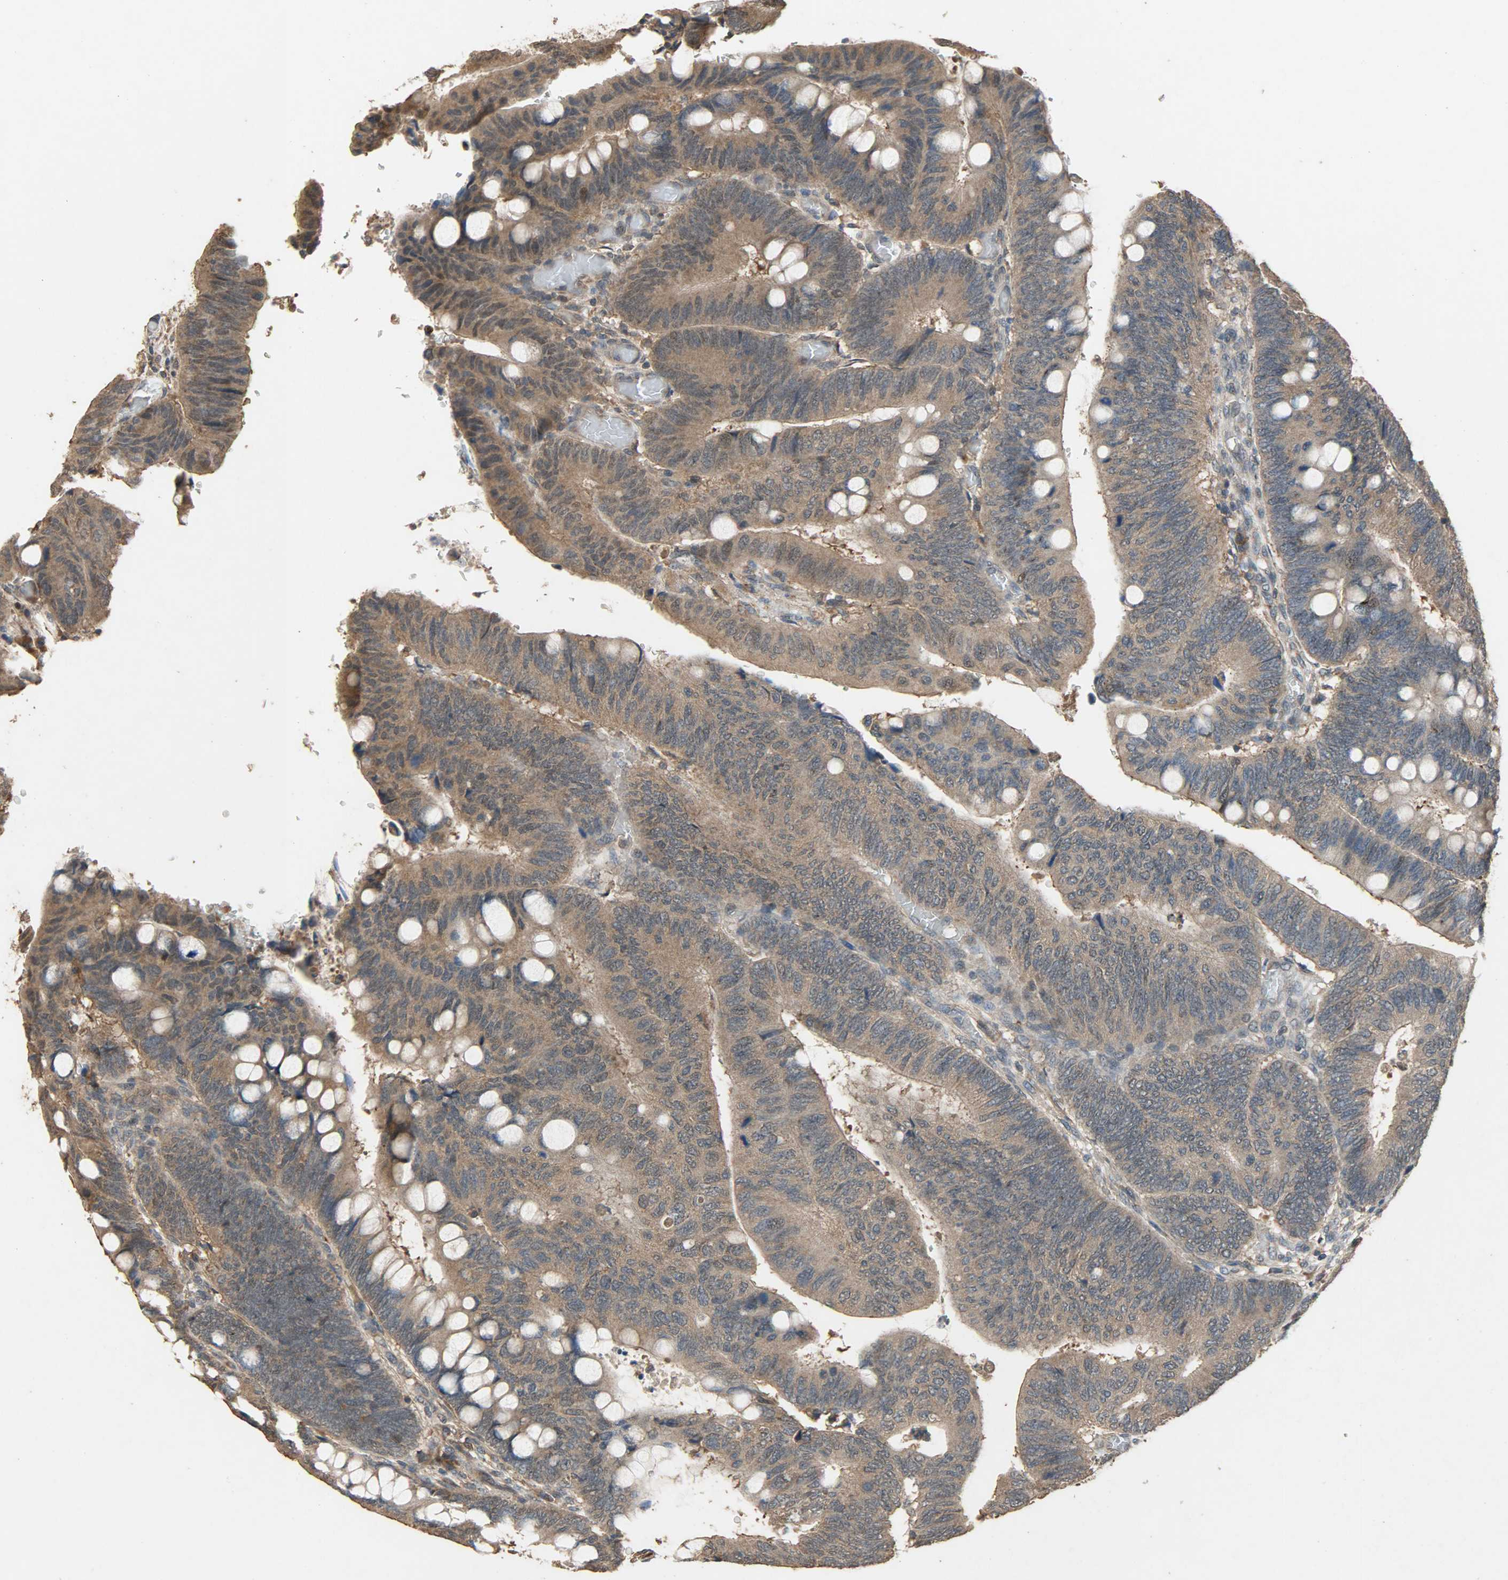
{"staining": {"intensity": "moderate", "quantity": ">75%", "location": "cytoplasmic/membranous"}, "tissue": "colorectal cancer", "cell_type": "Tumor cells", "image_type": "cancer", "snomed": [{"axis": "morphology", "description": "Normal tissue, NOS"}, {"axis": "morphology", "description": "Adenocarcinoma, NOS"}, {"axis": "topography", "description": "Rectum"}], "caption": "Human colorectal cancer stained with a protein marker displays moderate staining in tumor cells.", "gene": "CDKN2C", "patient": {"sex": "male", "age": 92}}